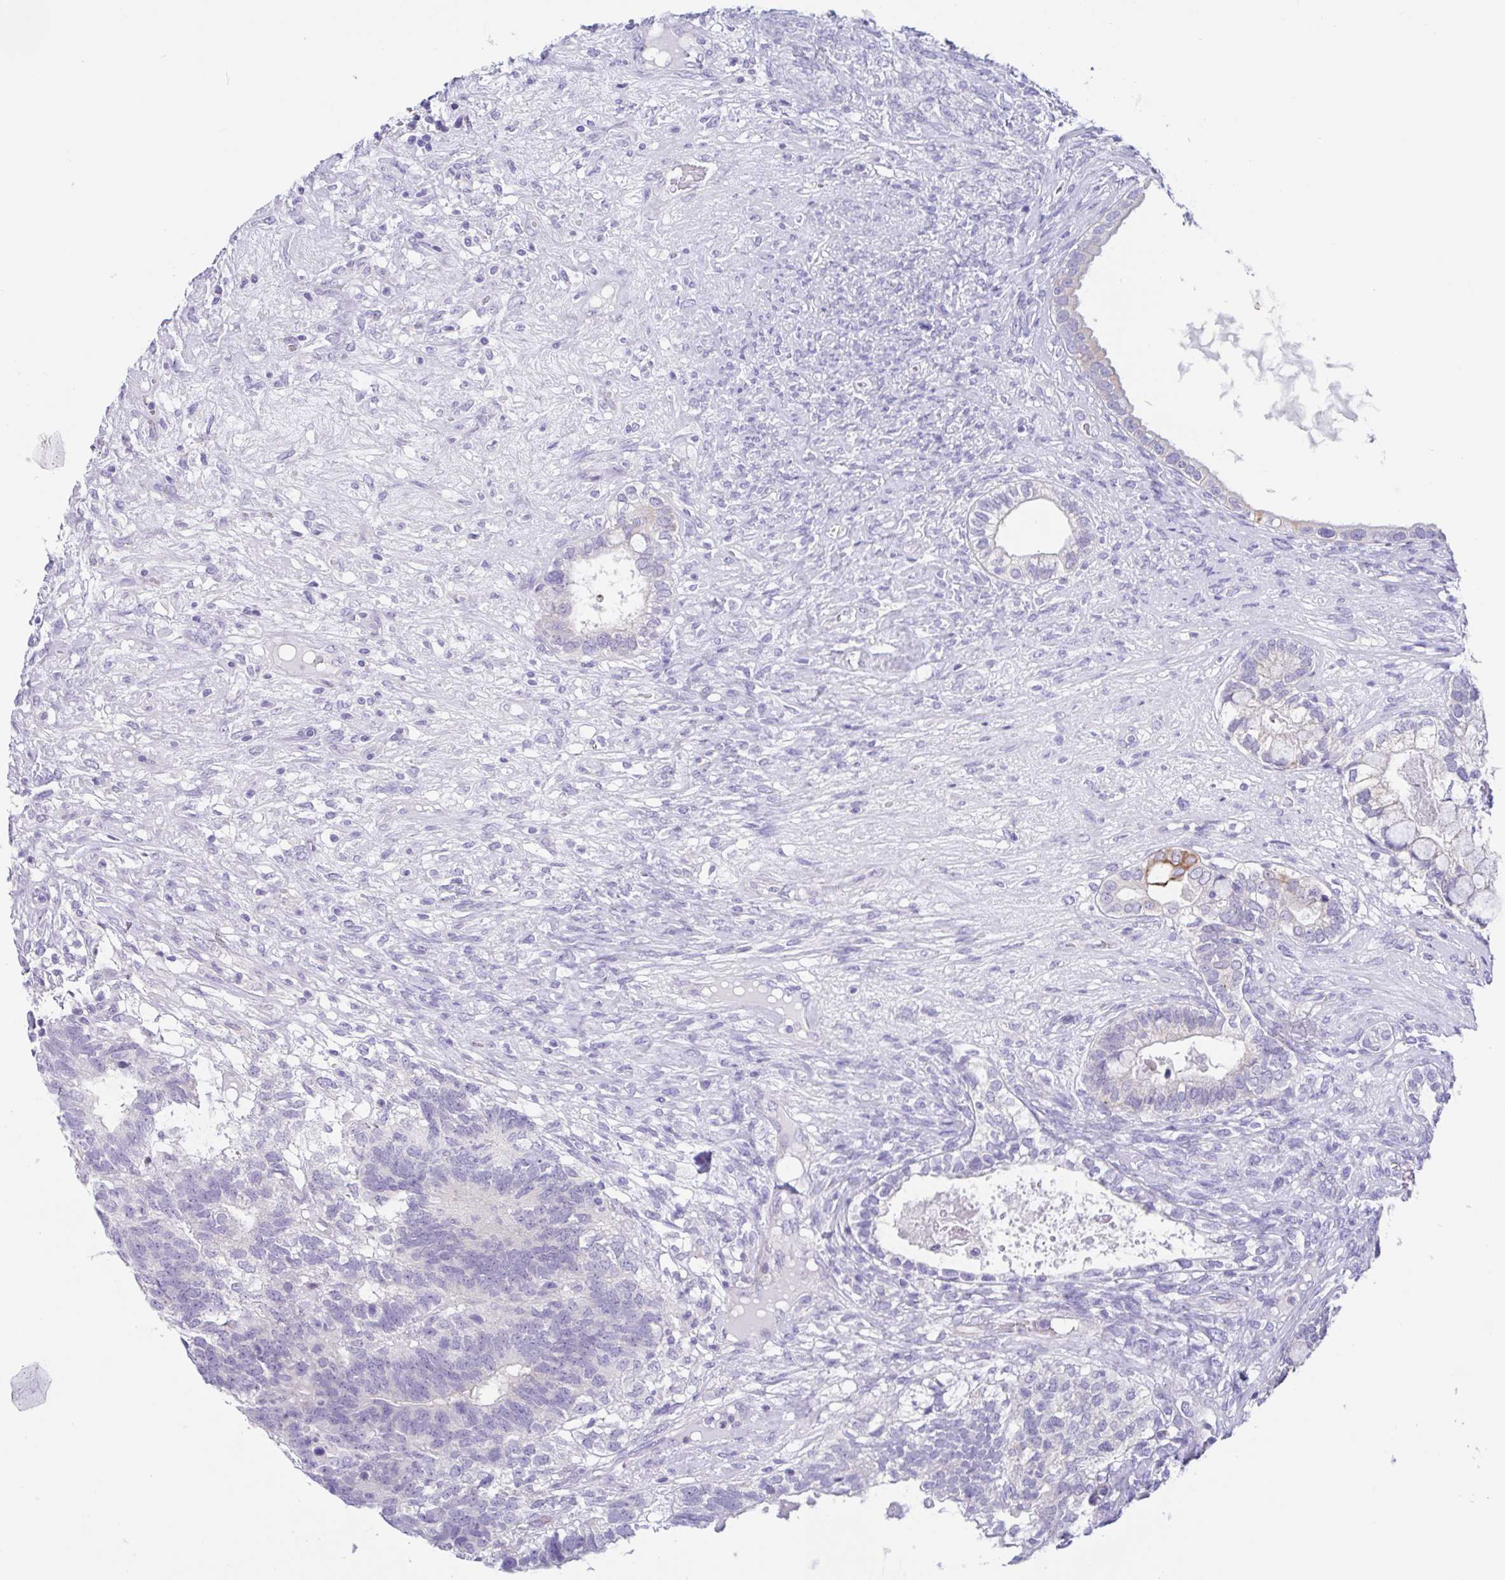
{"staining": {"intensity": "negative", "quantity": "none", "location": "none"}, "tissue": "testis cancer", "cell_type": "Tumor cells", "image_type": "cancer", "snomed": [{"axis": "morphology", "description": "Seminoma, NOS"}, {"axis": "morphology", "description": "Carcinoma, Embryonal, NOS"}, {"axis": "topography", "description": "Testis"}], "caption": "Human embryonal carcinoma (testis) stained for a protein using immunohistochemistry (IHC) shows no staining in tumor cells.", "gene": "OR6N2", "patient": {"sex": "male", "age": 41}}